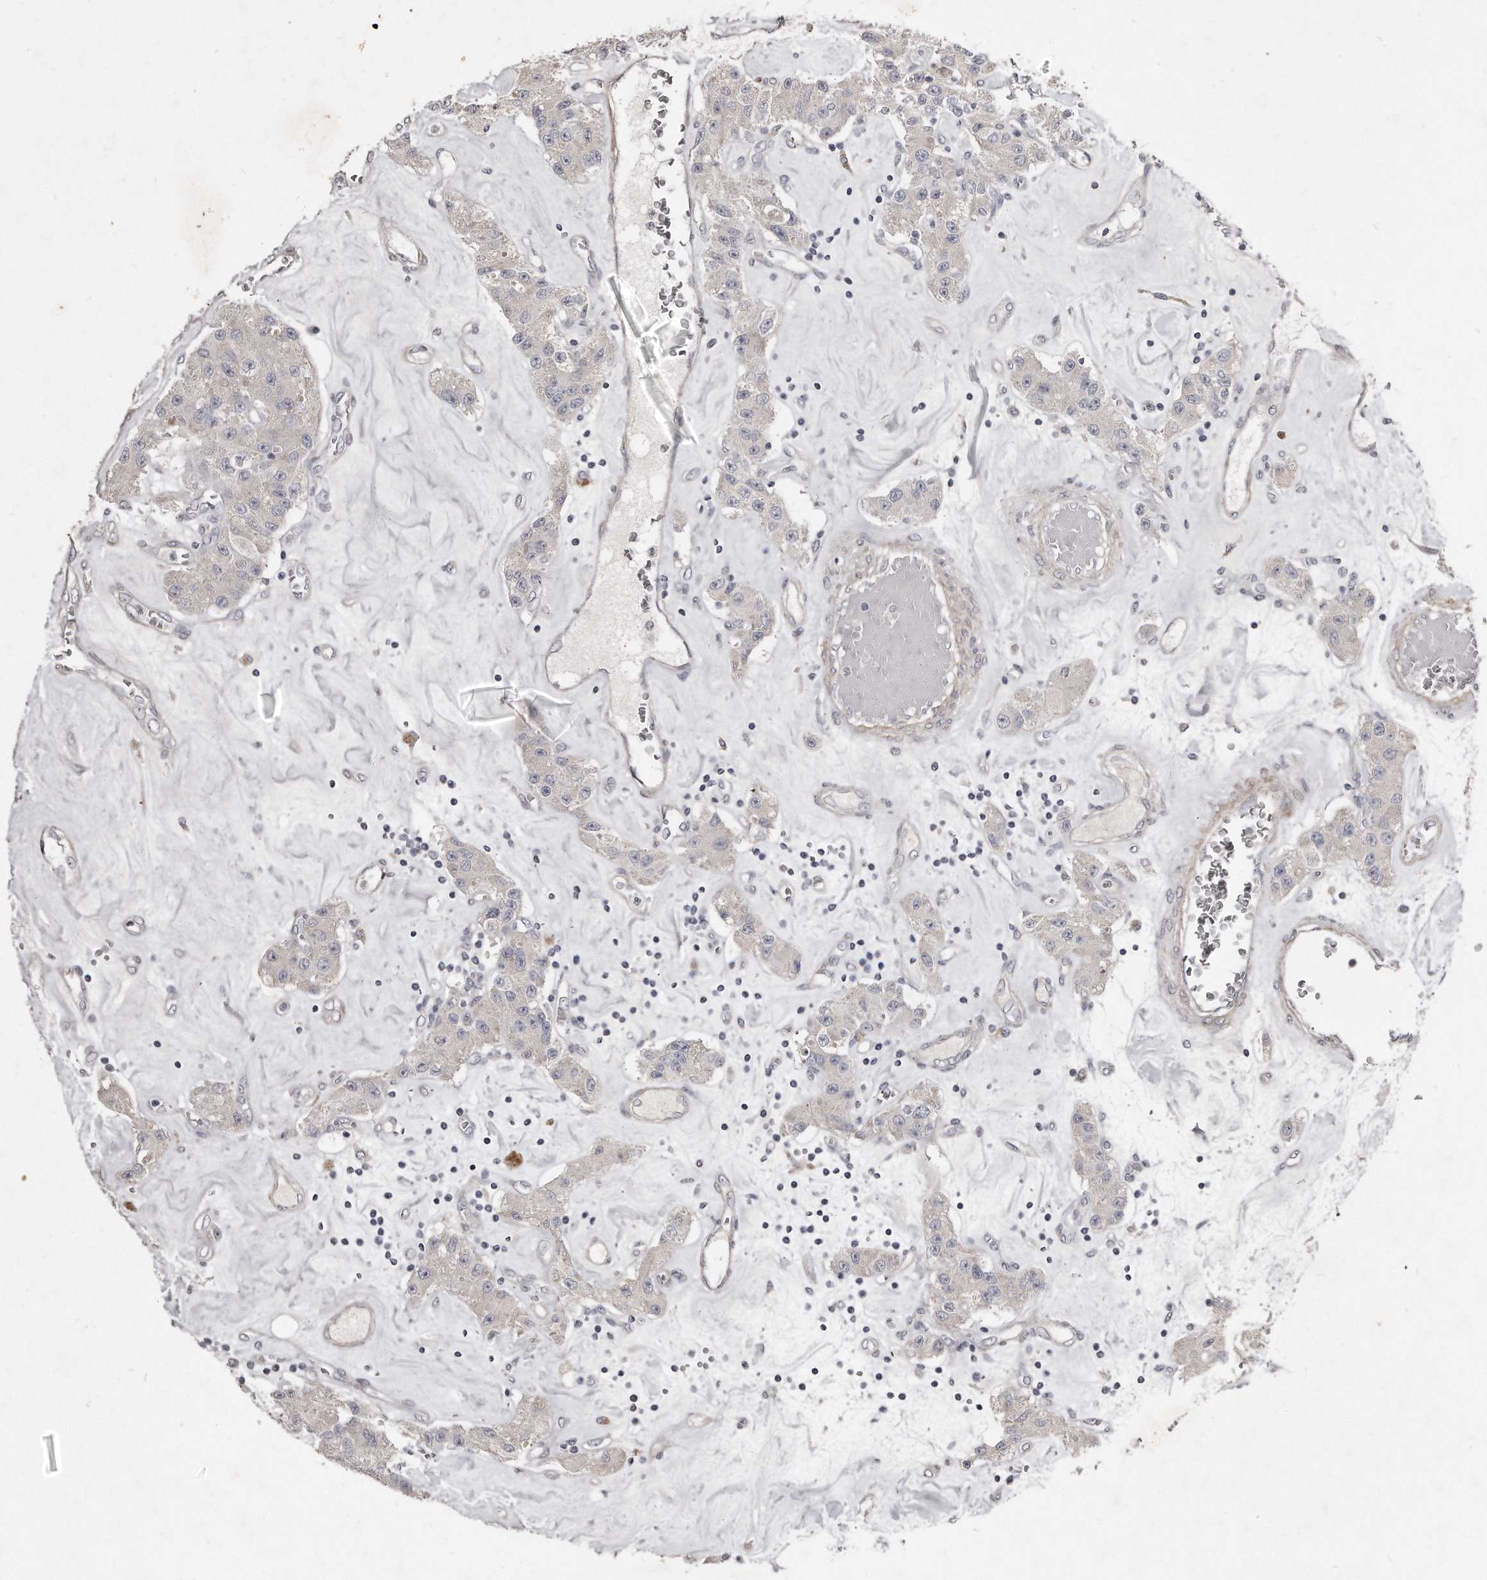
{"staining": {"intensity": "negative", "quantity": "none", "location": "none"}, "tissue": "carcinoid", "cell_type": "Tumor cells", "image_type": "cancer", "snomed": [{"axis": "morphology", "description": "Carcinoid, malignant, NOS"}, {"axis": "topography", "description": "Pancreas"}], "caption": "An immunohistochemistry image of carcinoid is shown. There is no staining in tumor cells of carcinoid.", "gene": "LMOD1", "patient": {"sex": "male", "age": 41}}